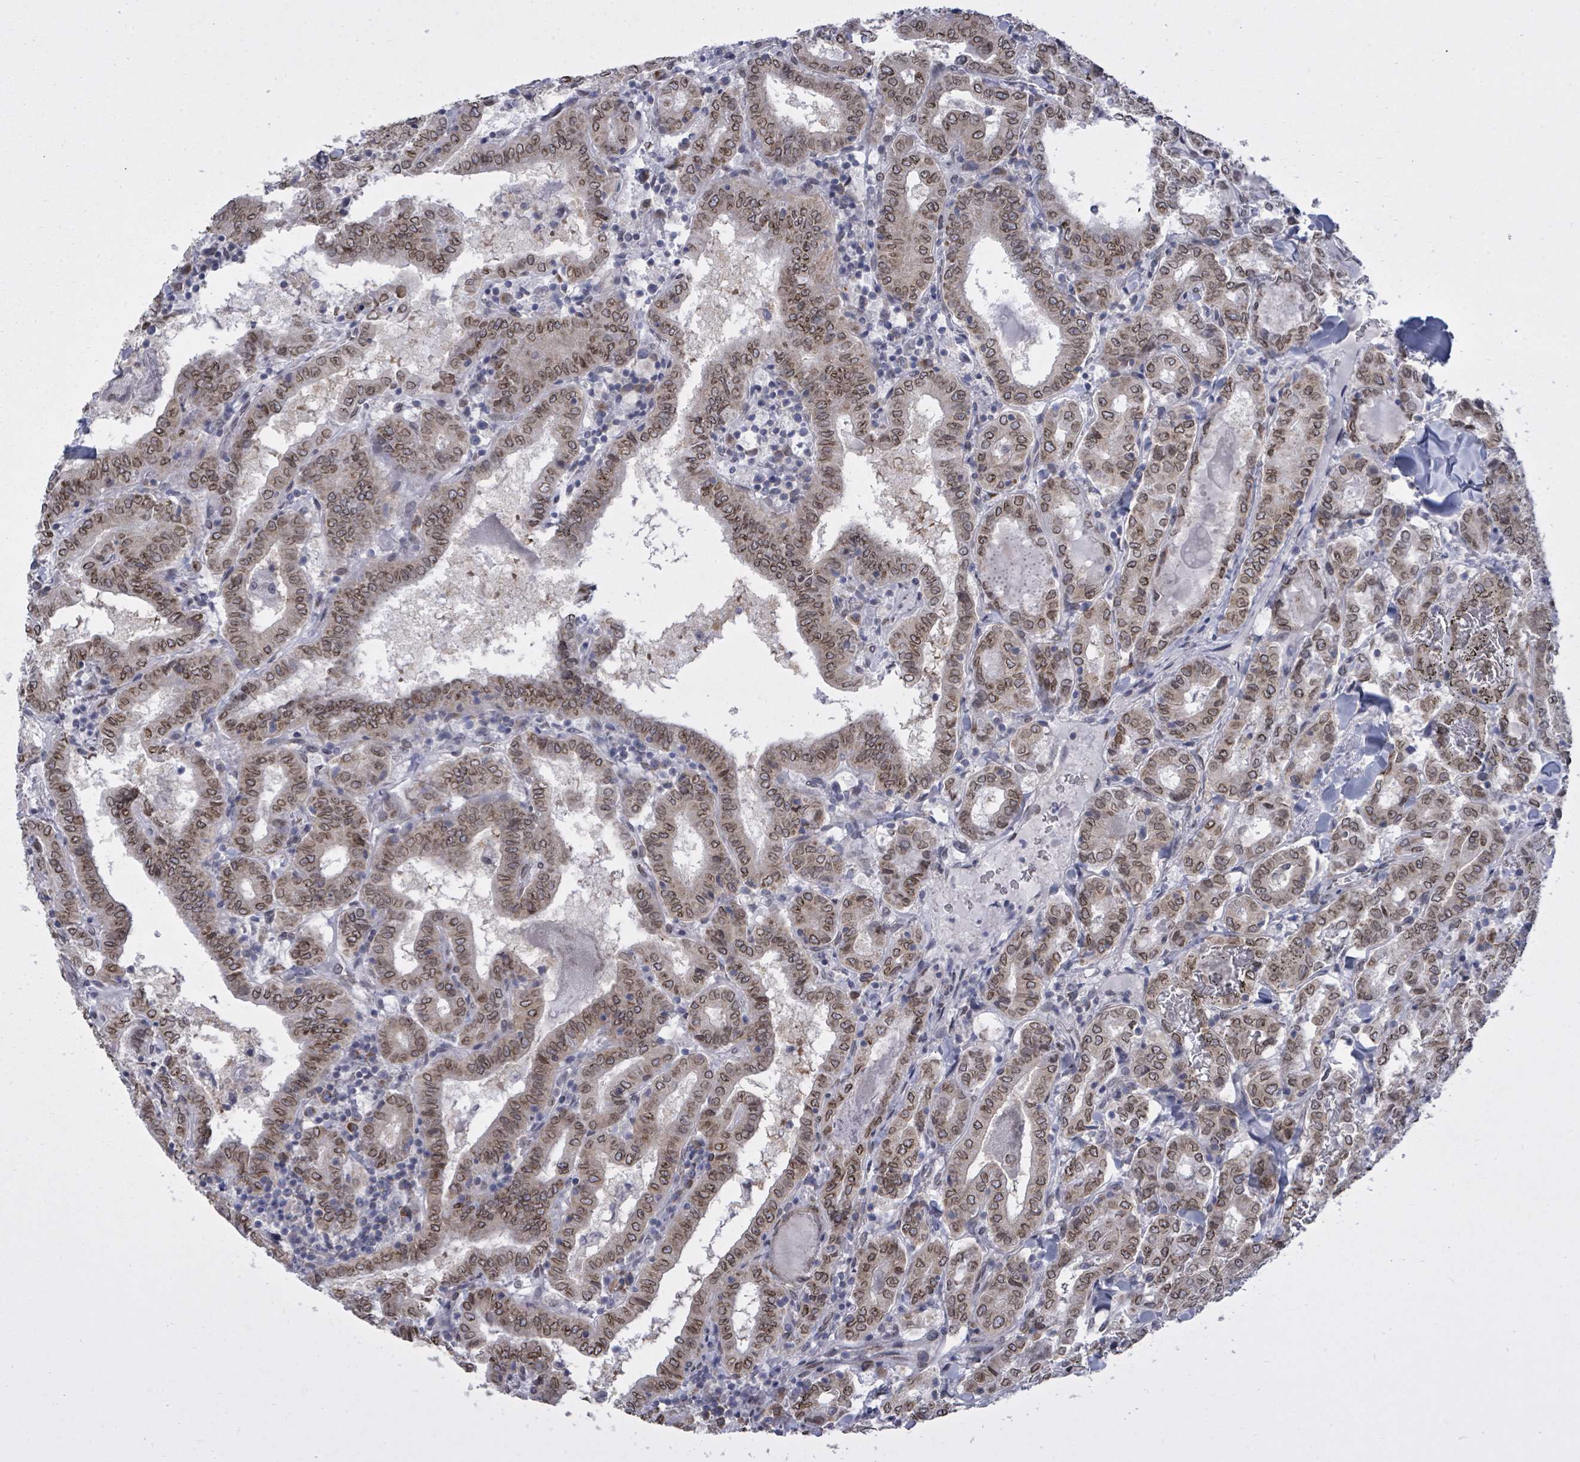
{"staining": {"intensity": "moderate", "quantity": ">75%", "location": "cytoplasmic/membranous,nuclear"}, "tissue": "thyroid cancer", "cell_type": "Tumor cells", "image_type": "cancer", "snomed": [{"axis": "morphology", "description": "Papillary adenocarcinoma, NOS"}, {"axis": "topography", "description": "Thyroid gland"}], "caption": "IHC photomicrograph of thyroid cancer stained for a protein (brown), which exhibits medium levels of moderate cytoplasmic/membranous and nuclear expression in about >75% of tumor cells.", "gene": "ARFGAP1", "patient": {"sex": "female", "age": 72}}